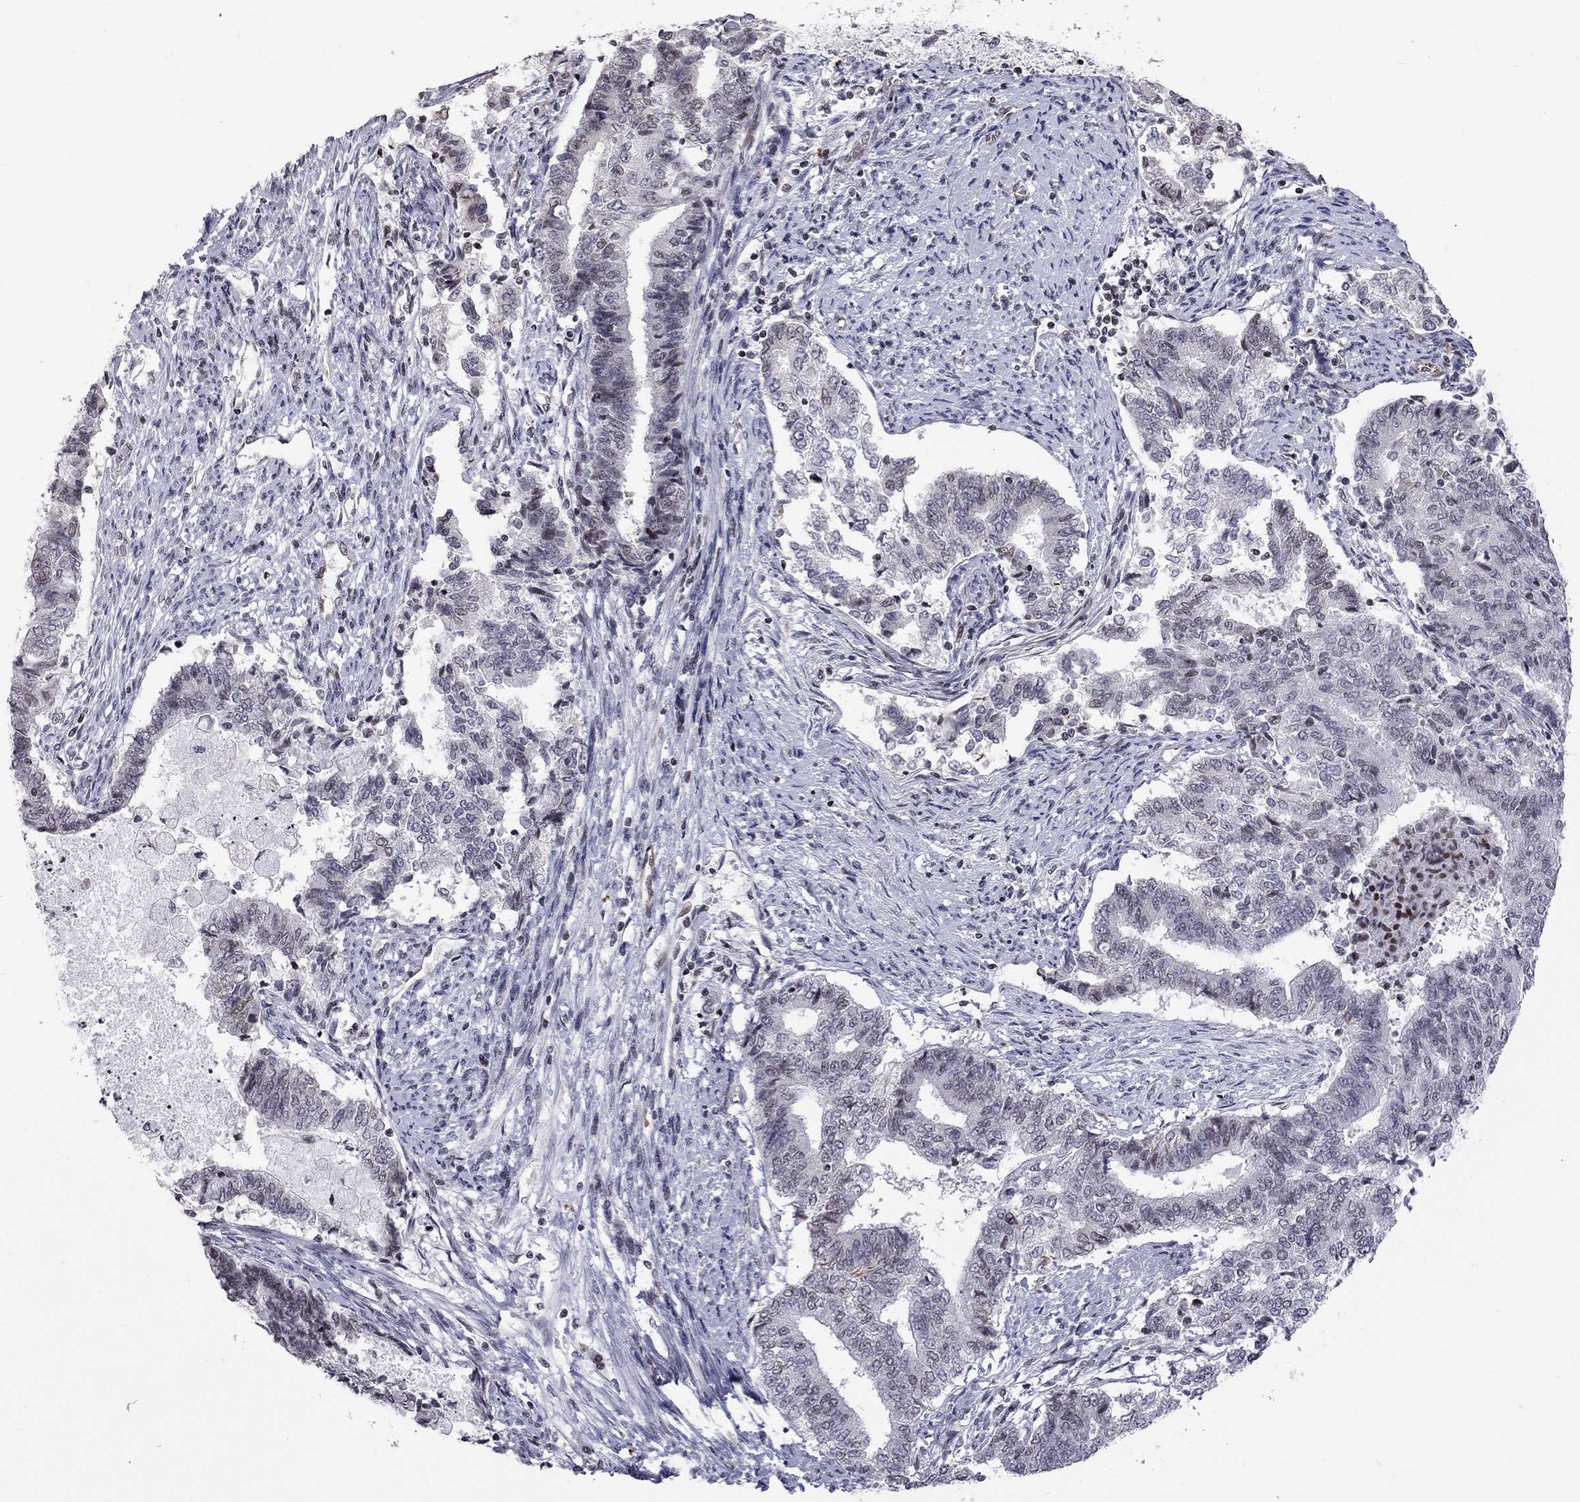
{"staining": {"intensity": "negative", "quantity": "none", "location": "none"}, "tissue": "endometrial cancer", "cell_type": "Tumor cells", "image_type": "cancer", "snomed": [{"axis": "morphology", "description": "Adenocarcinoma, NOS"}, {"axis": "topography", "description": "Endometrium"}], "caption": "Immunohistochemistry (IHC) of human endometrial cancer reveals no positivity in tumor cells. (DAB (3,3'-diaminobenzidine) IHC, high magnification).", "gene": "MTNR1B", "patient": {"sex": "female", "age": 65}}